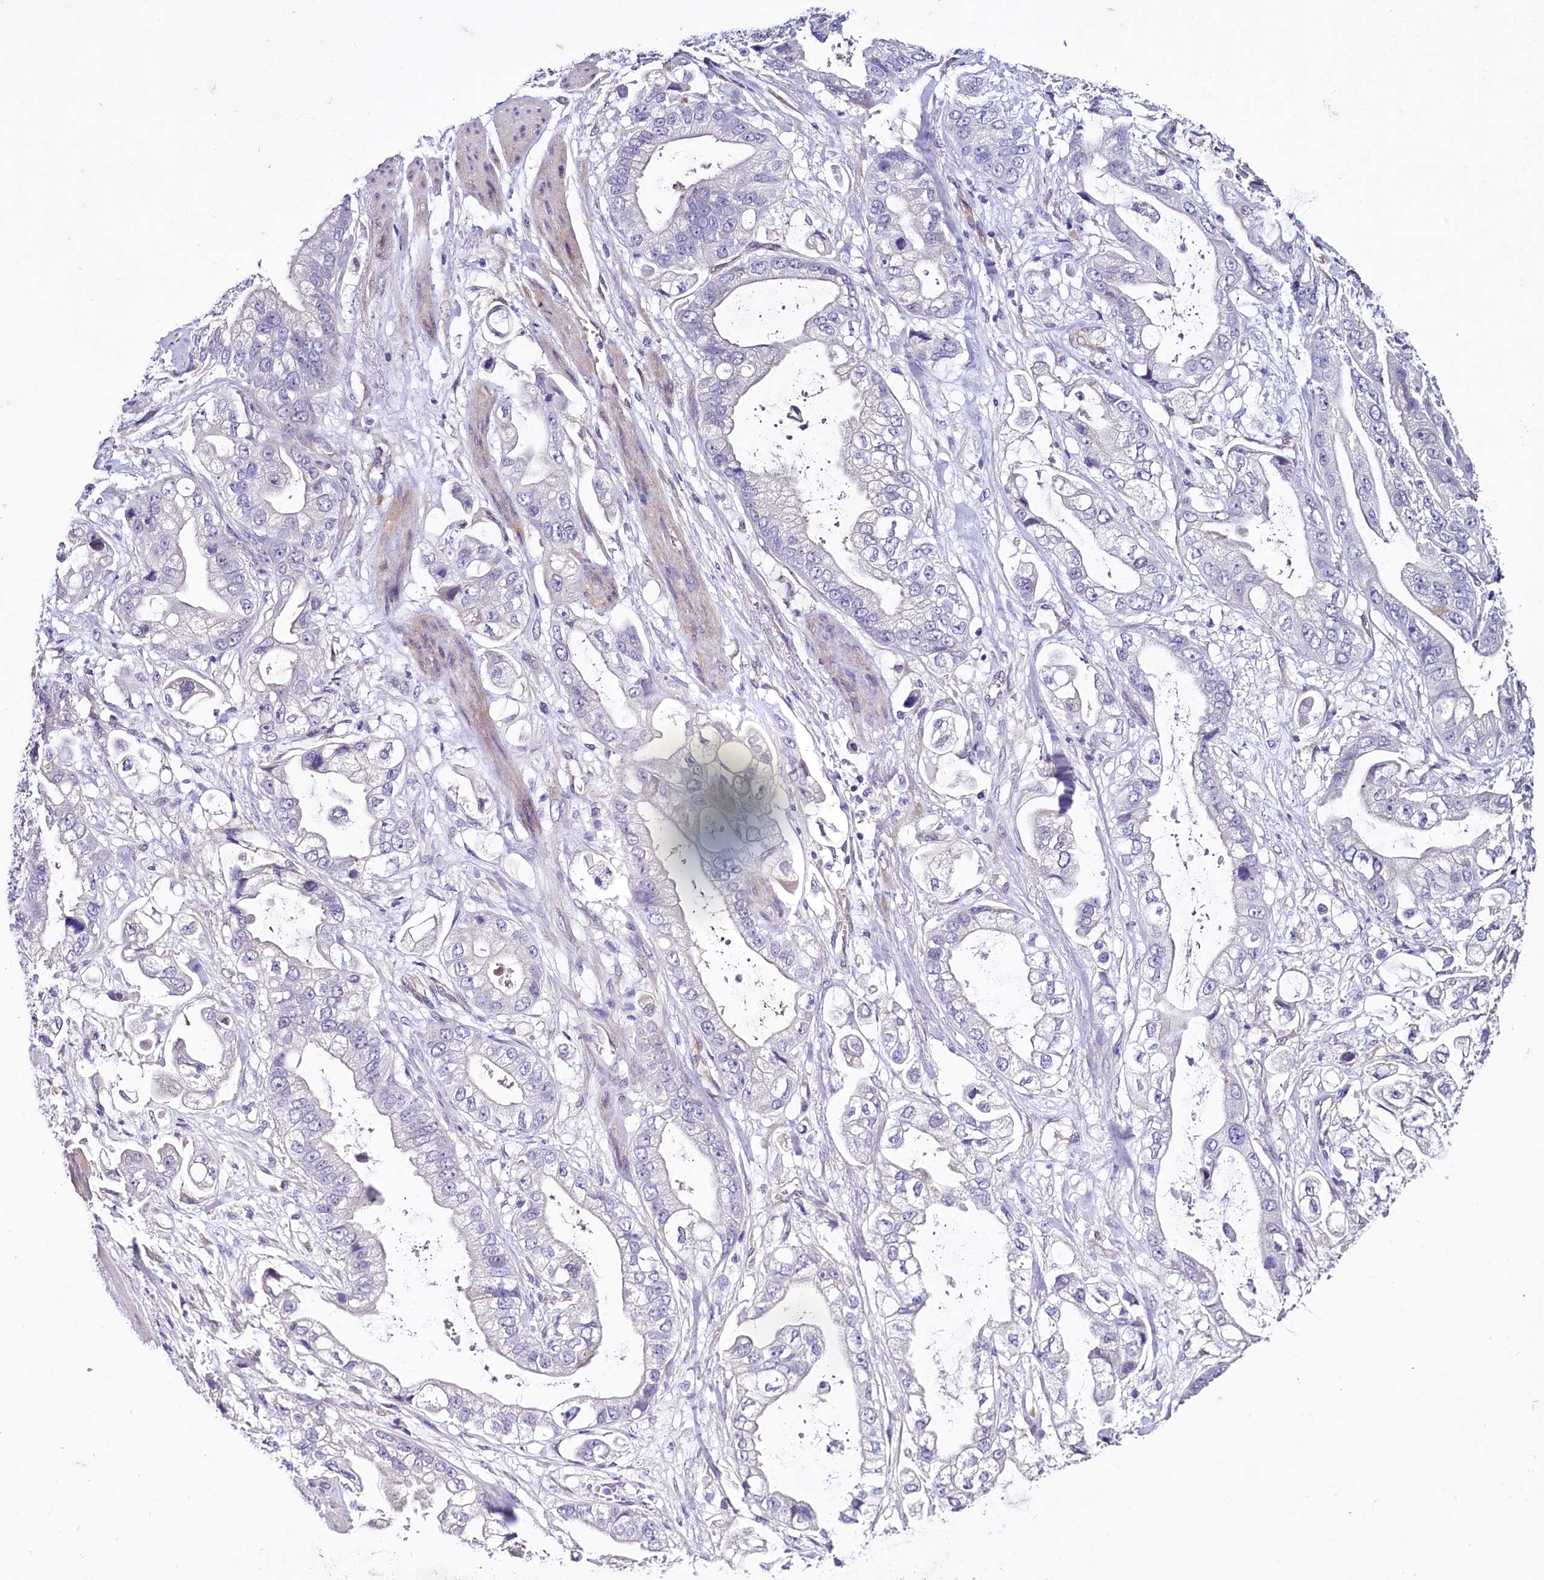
{"staining": {"intensity": "negative", "quantity": "none", "location": "none"}, "tissue": "stomach cancer", "cell_type": "Tumor cells", "image_type": "cancer", "snomed": [{"axis": "morphology", "description": "Adenocarcinoma, NOS"}, {"axis": "topography", "description": "Stomach"}], "caption": "Micrograph shows no significant protein positivity in tumor cells of adenocarcinoma (stomach). Nuclei are stained in blue.", "gene": "STXBP1", "patient": {"sex": "male", "age": 62}}